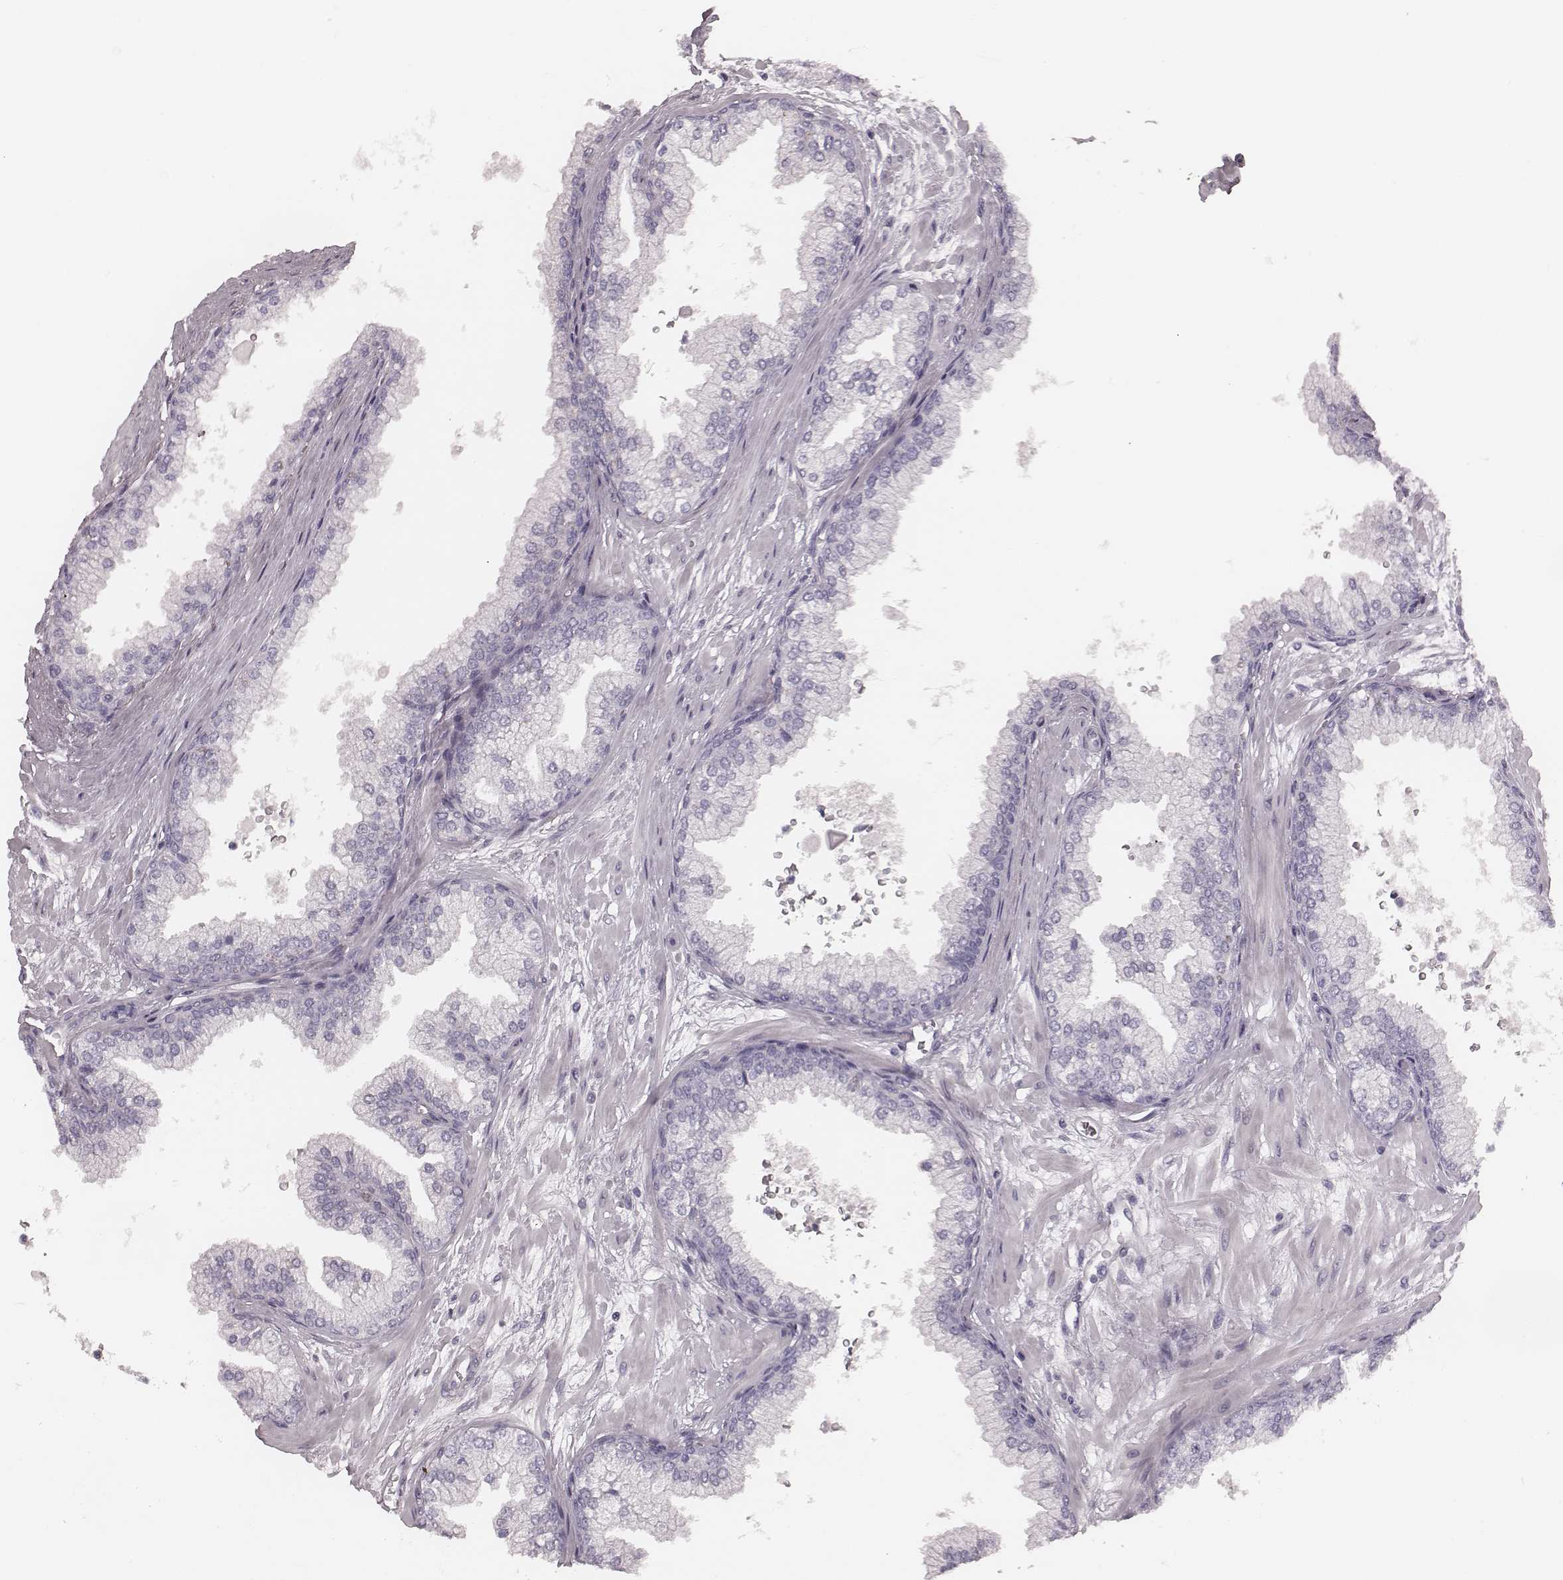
{"staining": {"intensity": "negative", "quantity": "none", "location": "none"}, "tissue": "prostate", "cell_type": "Glandular cells", "image_type": "normal", "snomed": [{"axis": "morphology", "description": "Normal tissue, NOS"}, {"axis": "topography", "description": "Prostate"}, {"axis": "topography", "description": "Peripheral nerve tissue"}], "caption": "The micrograph reveals no staining of glandular cells in normal prostate. Nuclei are stained in blue.", "gene": "S100Z", "patient": {"sex": "male", "age": 61}}